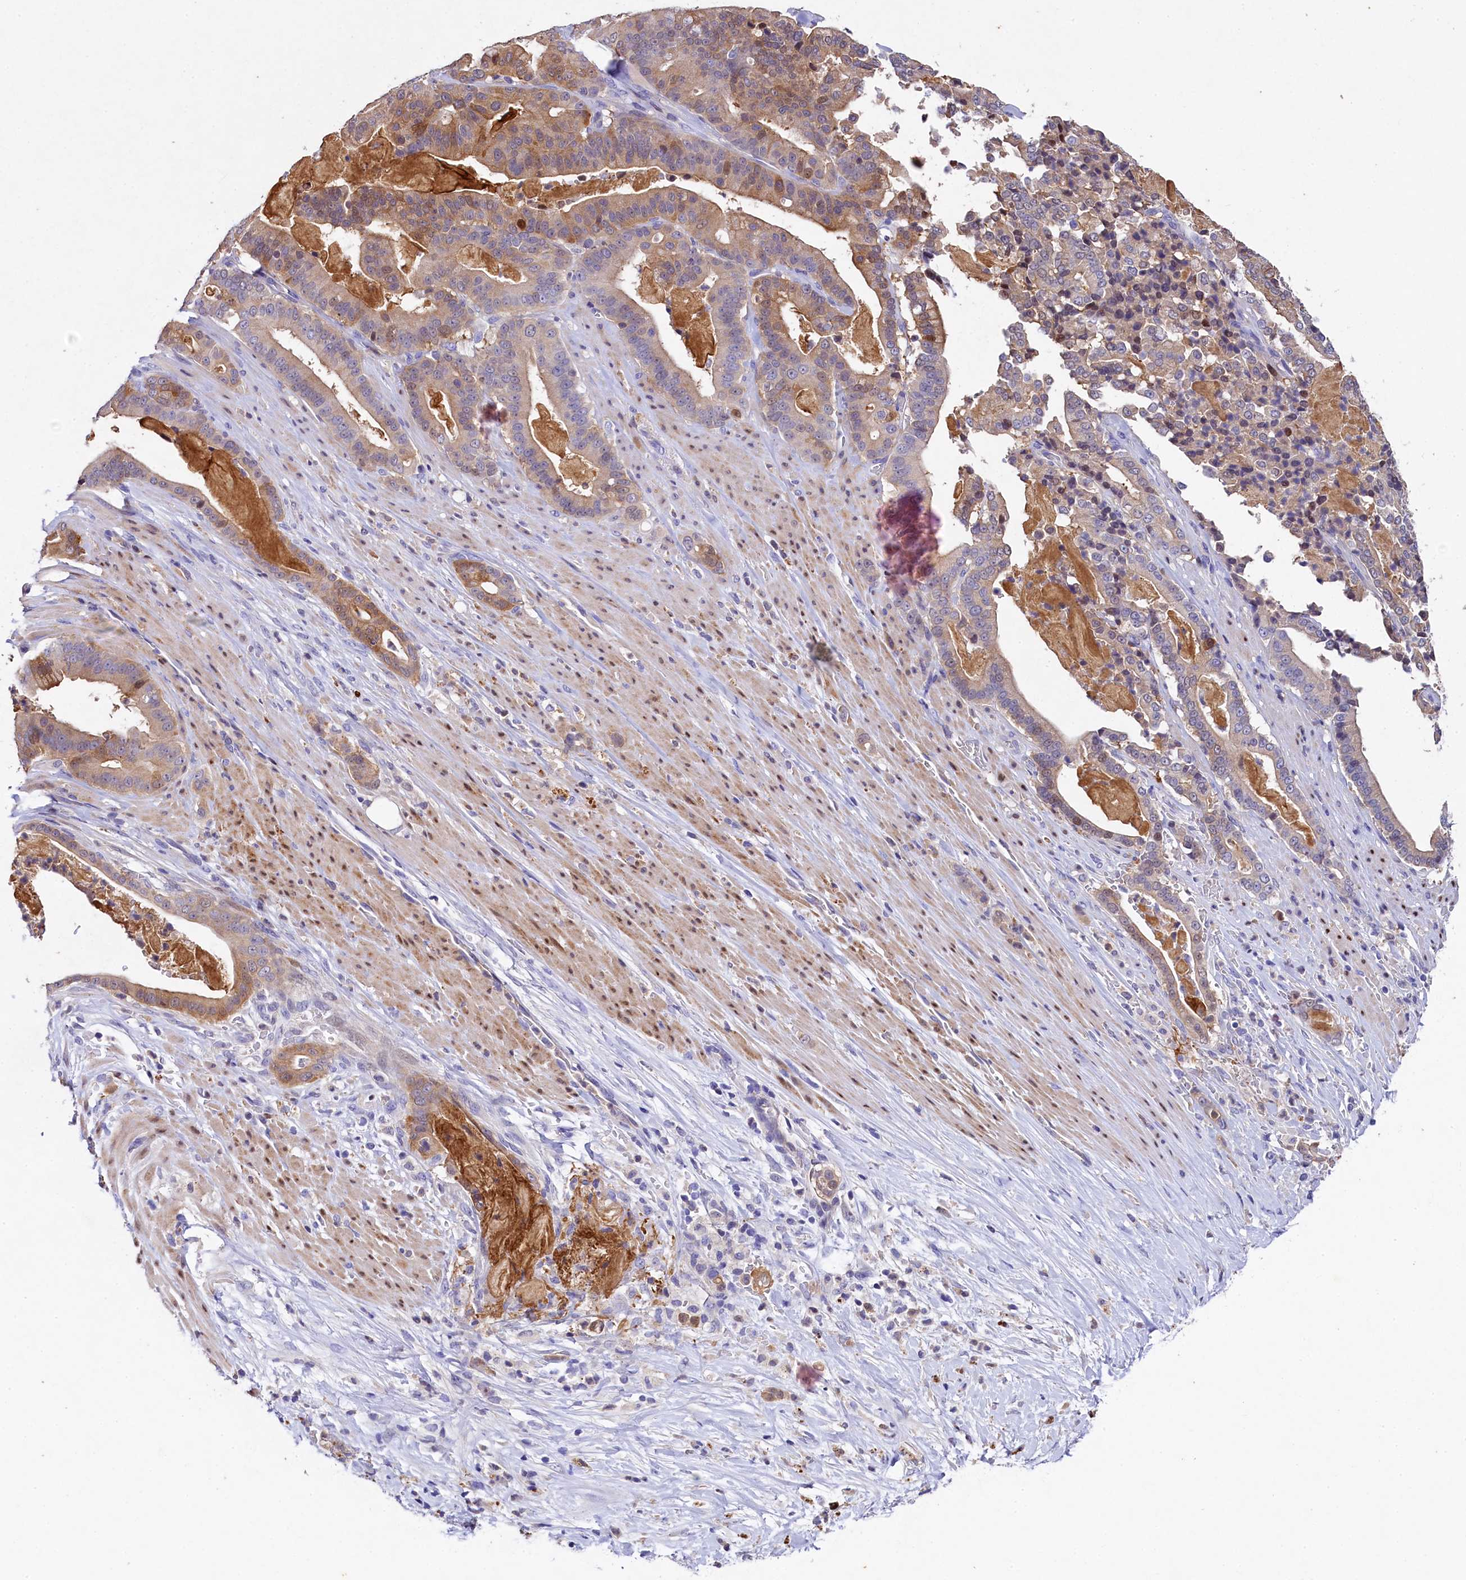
{"staining": {"intensity": "moderate", "quantity": ">75%", "location": "cytoplasmic/membranous"}, "tissue": "pancreatic cancer", "cell_type": "Tumor cells", "image_type": "cancer", "snomed": [{"axis": "morphology", "description": "Adenocarcinoma, NOS"}, {"axis": "topography", "description": "Pancreas"}], "caption": "Immunohistochemistry (DAB) staining of human adenocarcinoma (pancreatic) reveals moderate cytoplasmic/membranous protein positivity in approximately >75% of tumor cells.", "gene": "TGDS", "patient": {"sex": "male", "age": 63}}